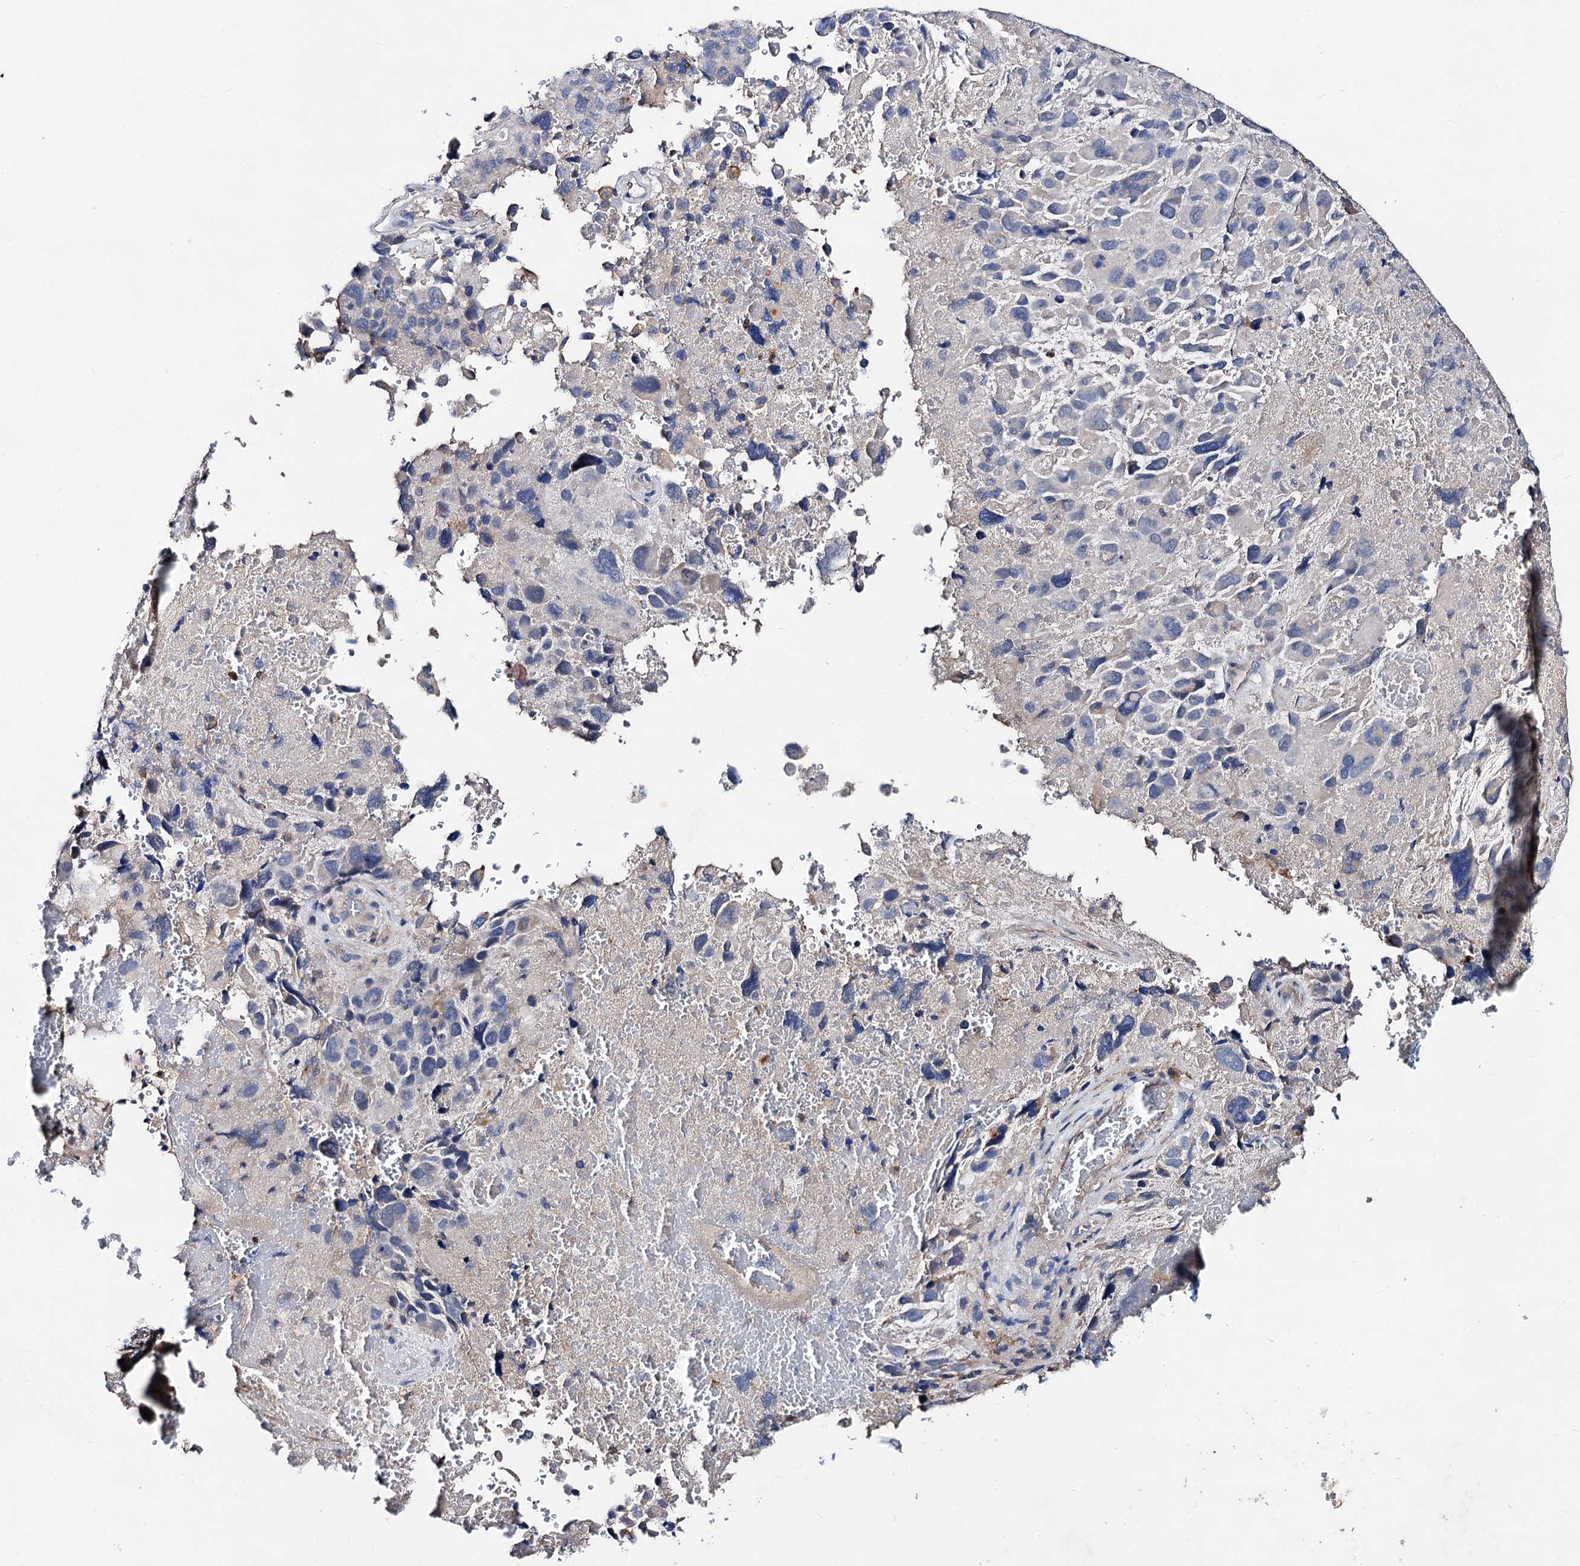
{"staining": {"intensity": "negative", "quantity": "none", "location": "none"}, "tissue": "lung cancer", "cell_type": "Tumor cells", "image_type": "cancer", "snomed": [{"axis": "morphology", "description": "Adenocarcinoma, NOS"}, {"axis": "topography", "description": "Lung"}], "caption": "Immunohistochemical staining of human lung cancer demonstrates no significant staining in tumor cells.", "gene": "HVCN1", "patient": {"sex": "male", "age": 67}}